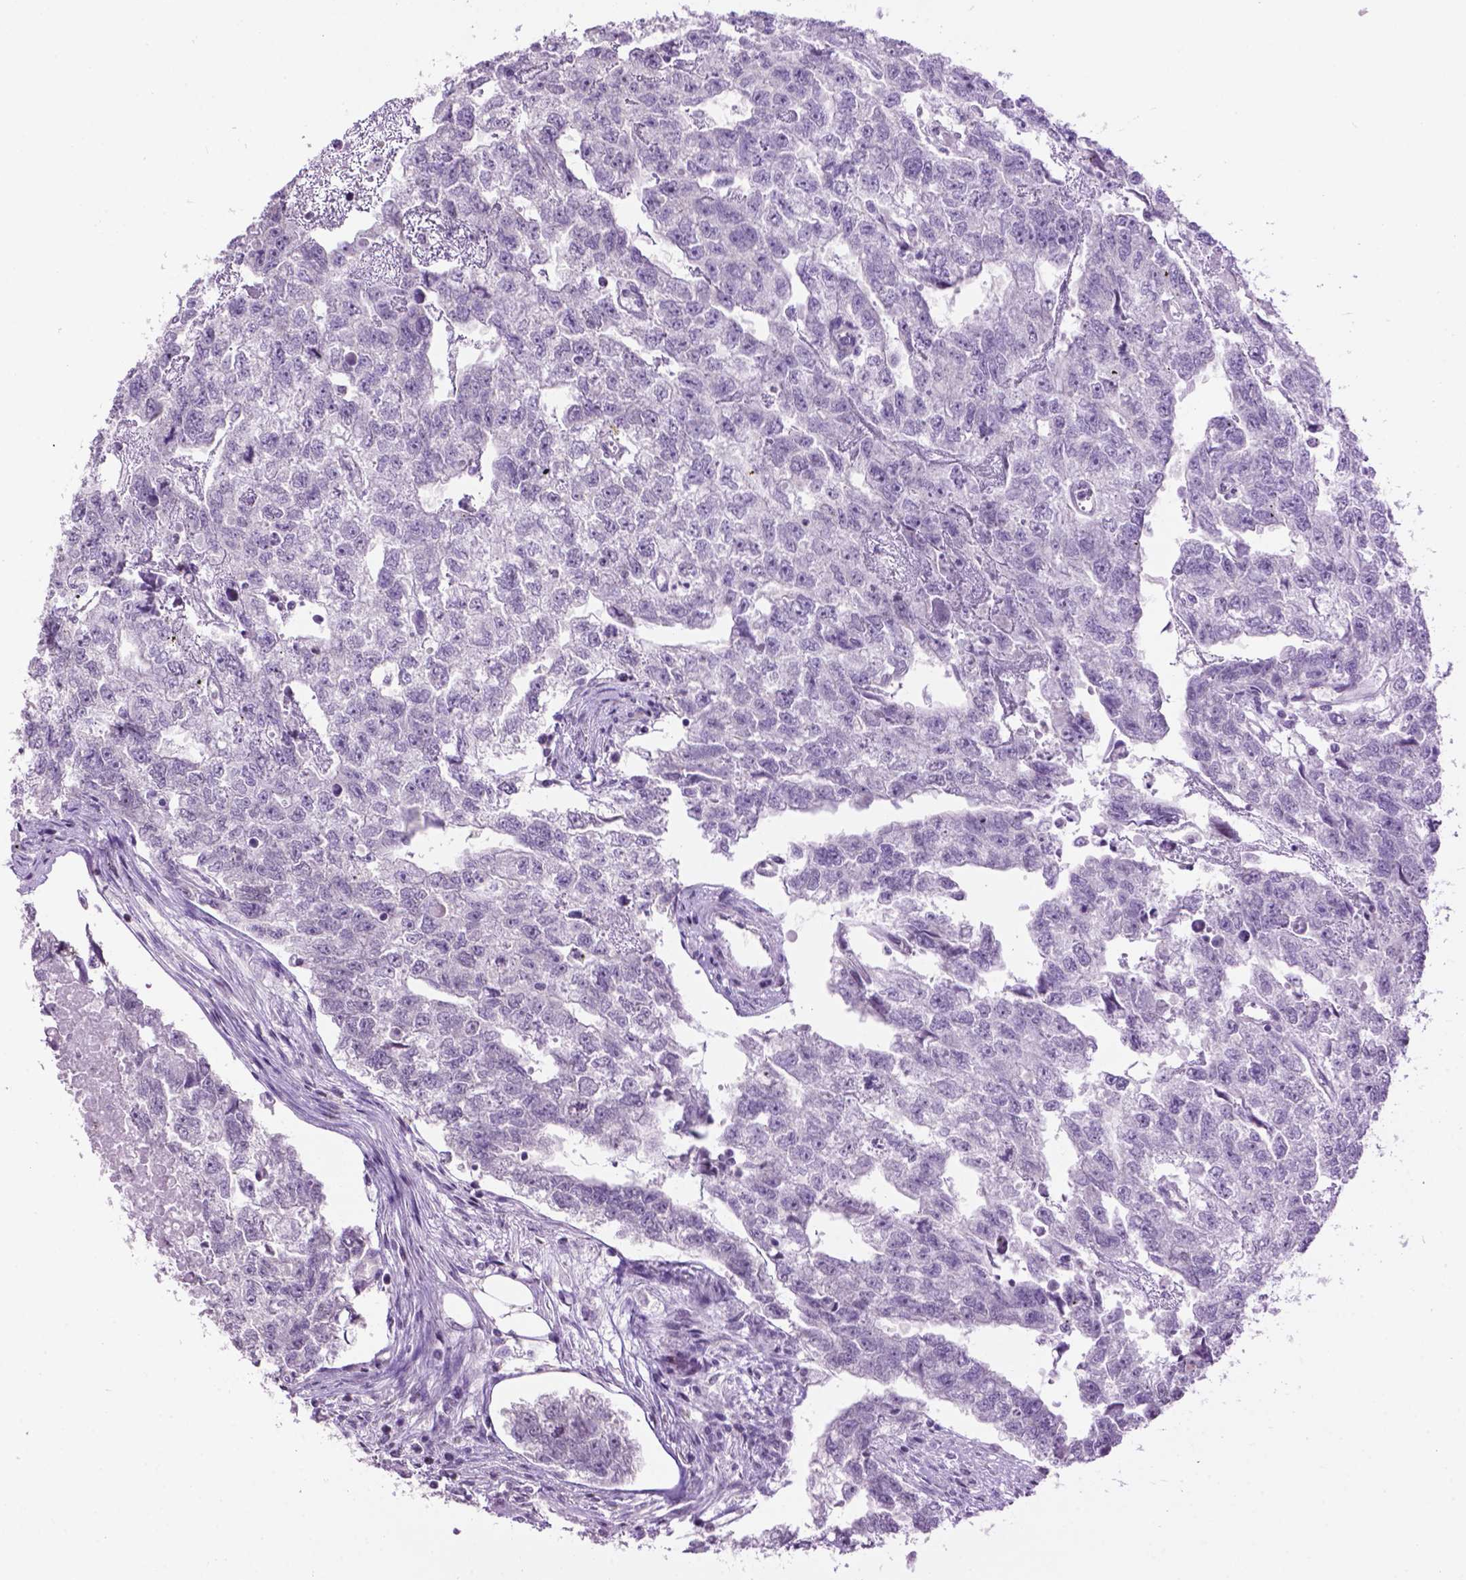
{"staining": {"intensity": "negative", "quantity": "none", "location": "none"}, "tissue": "testis cancer", "cell_type": "Tumor cells", "image_type": "cancer", "snomed": [{"axis": "morphology", "description": "Carcinoma, Embryonal, NOS"}, {"axis": "morphology", "description": "Teratoma, malignant, NOS"}, {"axis": "topography", "description": "Testis"}], "caption": "Tumor cells are negative for brown protein staining in testis cancer.", "gene": "TH", "patient": {"sex": "male", "age": 44}}